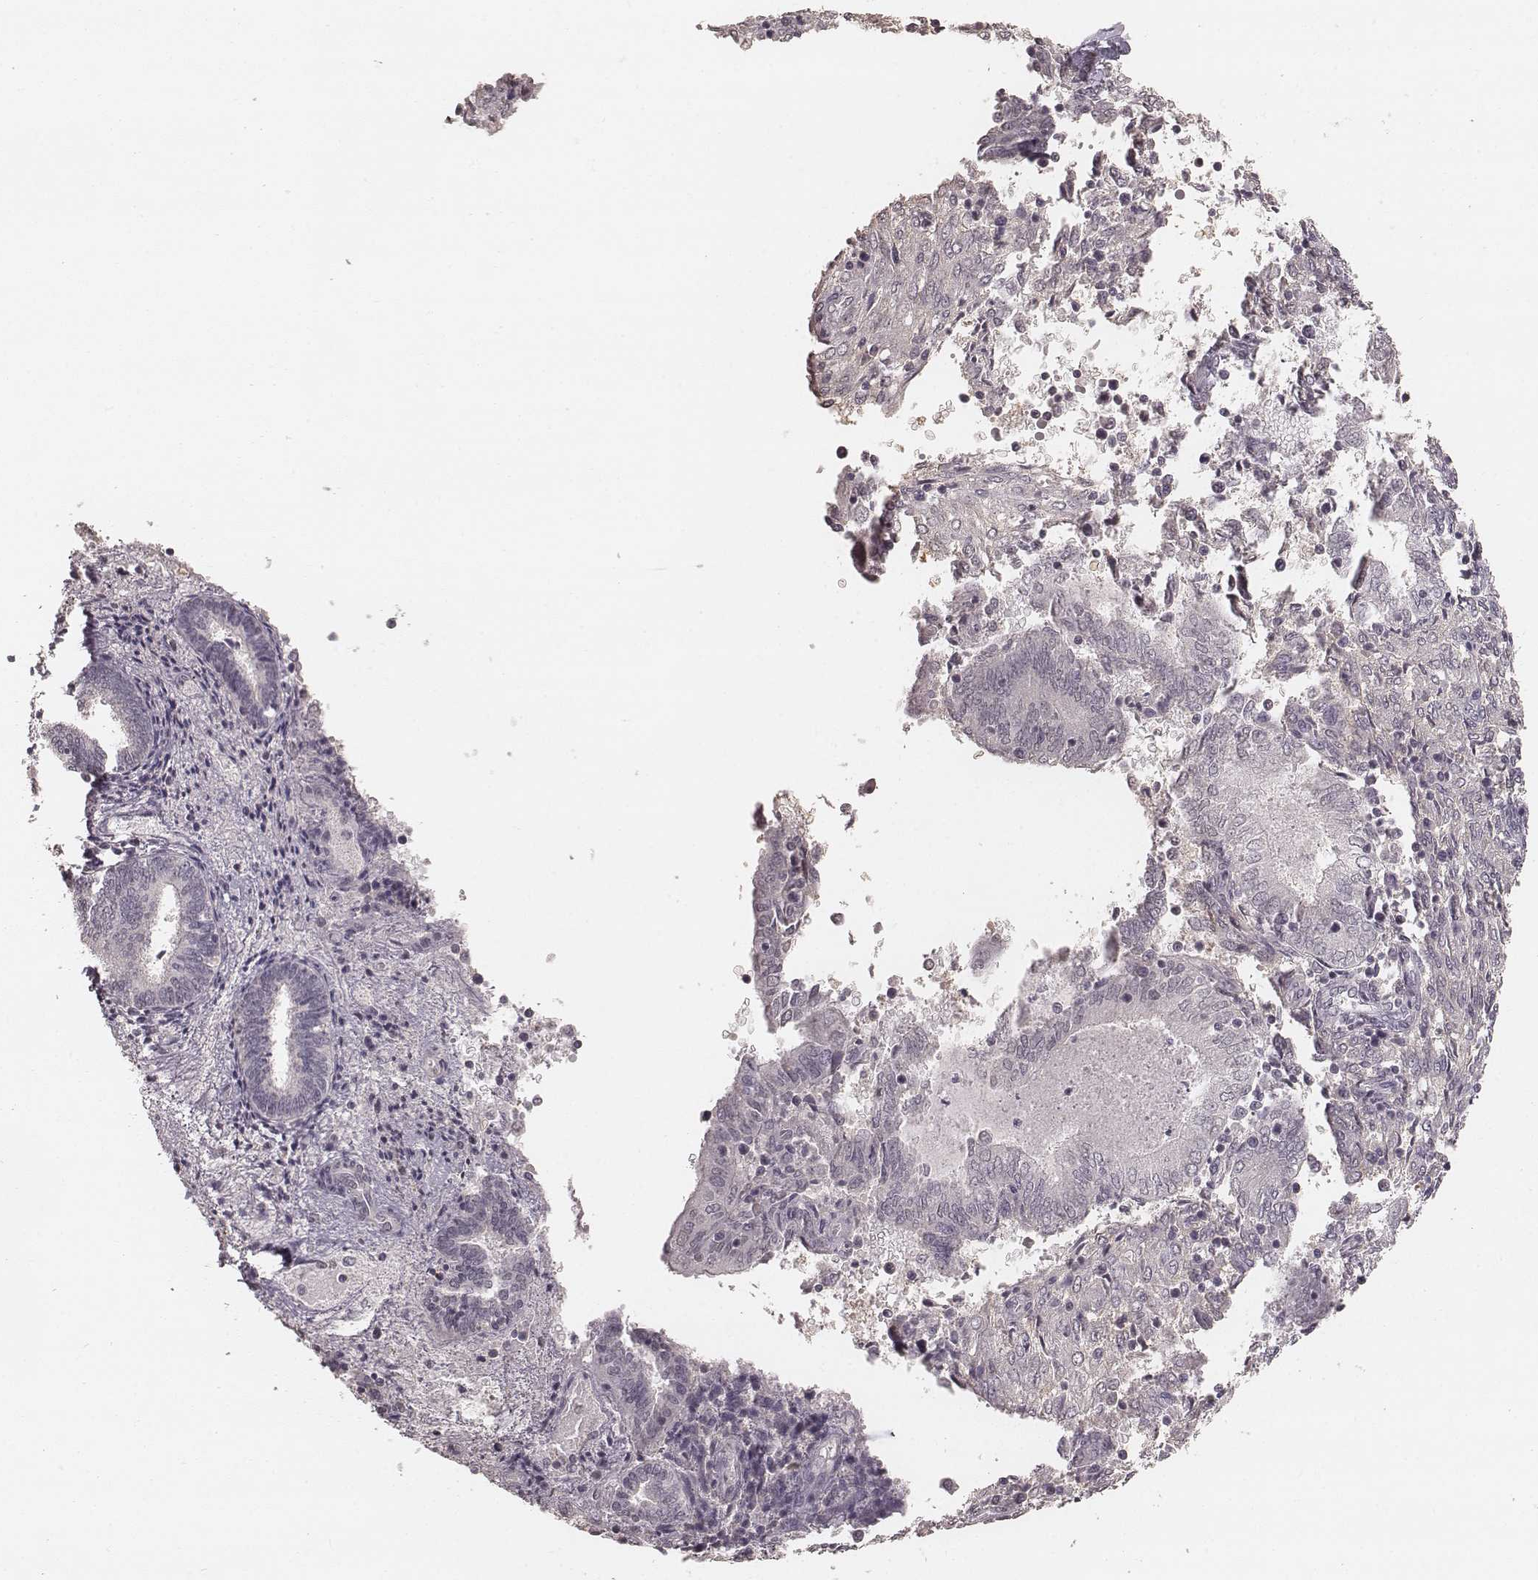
{"staining": {"intensity": "negative", "quantity": "none", "location": "none"}, "tissue": "endometrium", "cell_type": "Cells in endometrial stroma", "image_type": "normal", "snomed": [{"axis": "morphology", "description": "Normal tissue, NOS"}, {"axis": "topography", "description": "Endometrium"}], "caption": "This is an immunohistochemistry (IHC) photomicrograph of normal human endometrium. There is no positivity in cells in endometrial stroma.", "gene": "LY6K", "patient": {"sex": "female", "age": 42}}